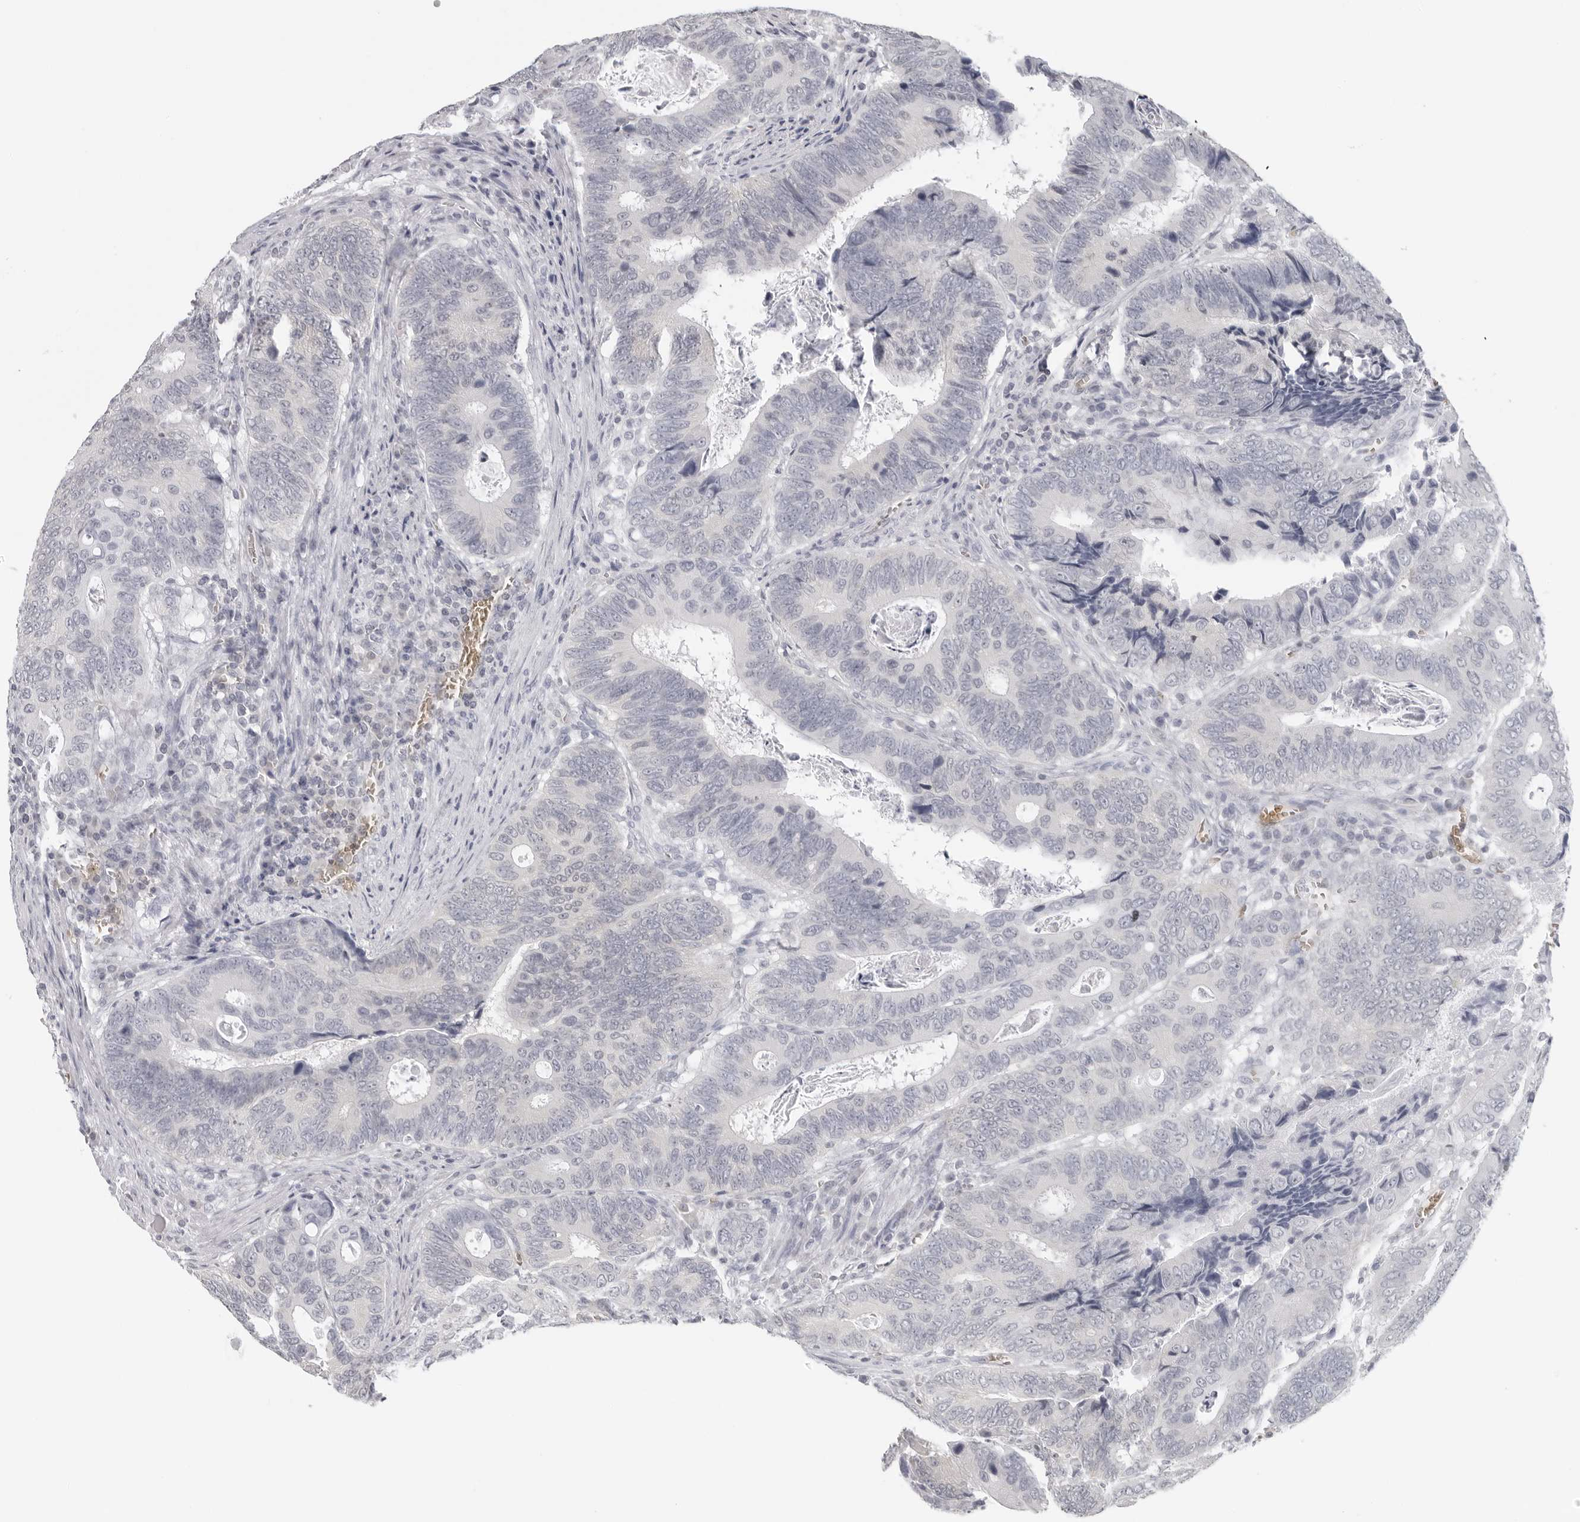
{"staining": {"intensity": "negative", "quantity": "none", "location": "none"}, "tissue": "colorectal cancer", "cell_type": "Tumor cells", "image_type": "cancer", "snomed": [{"axis": "morphology", "description": "Adenocarcinoma, NOS"}, {"axis": "topography", "description": "Colon"}], "caption": "Immunohistochemistry (IHC) of human adenocarcinoma (colorectal) demonstrates no positivity in tumor cells.", "gene": "EPB41", "patient": {"sex": "male", "age": 72}}